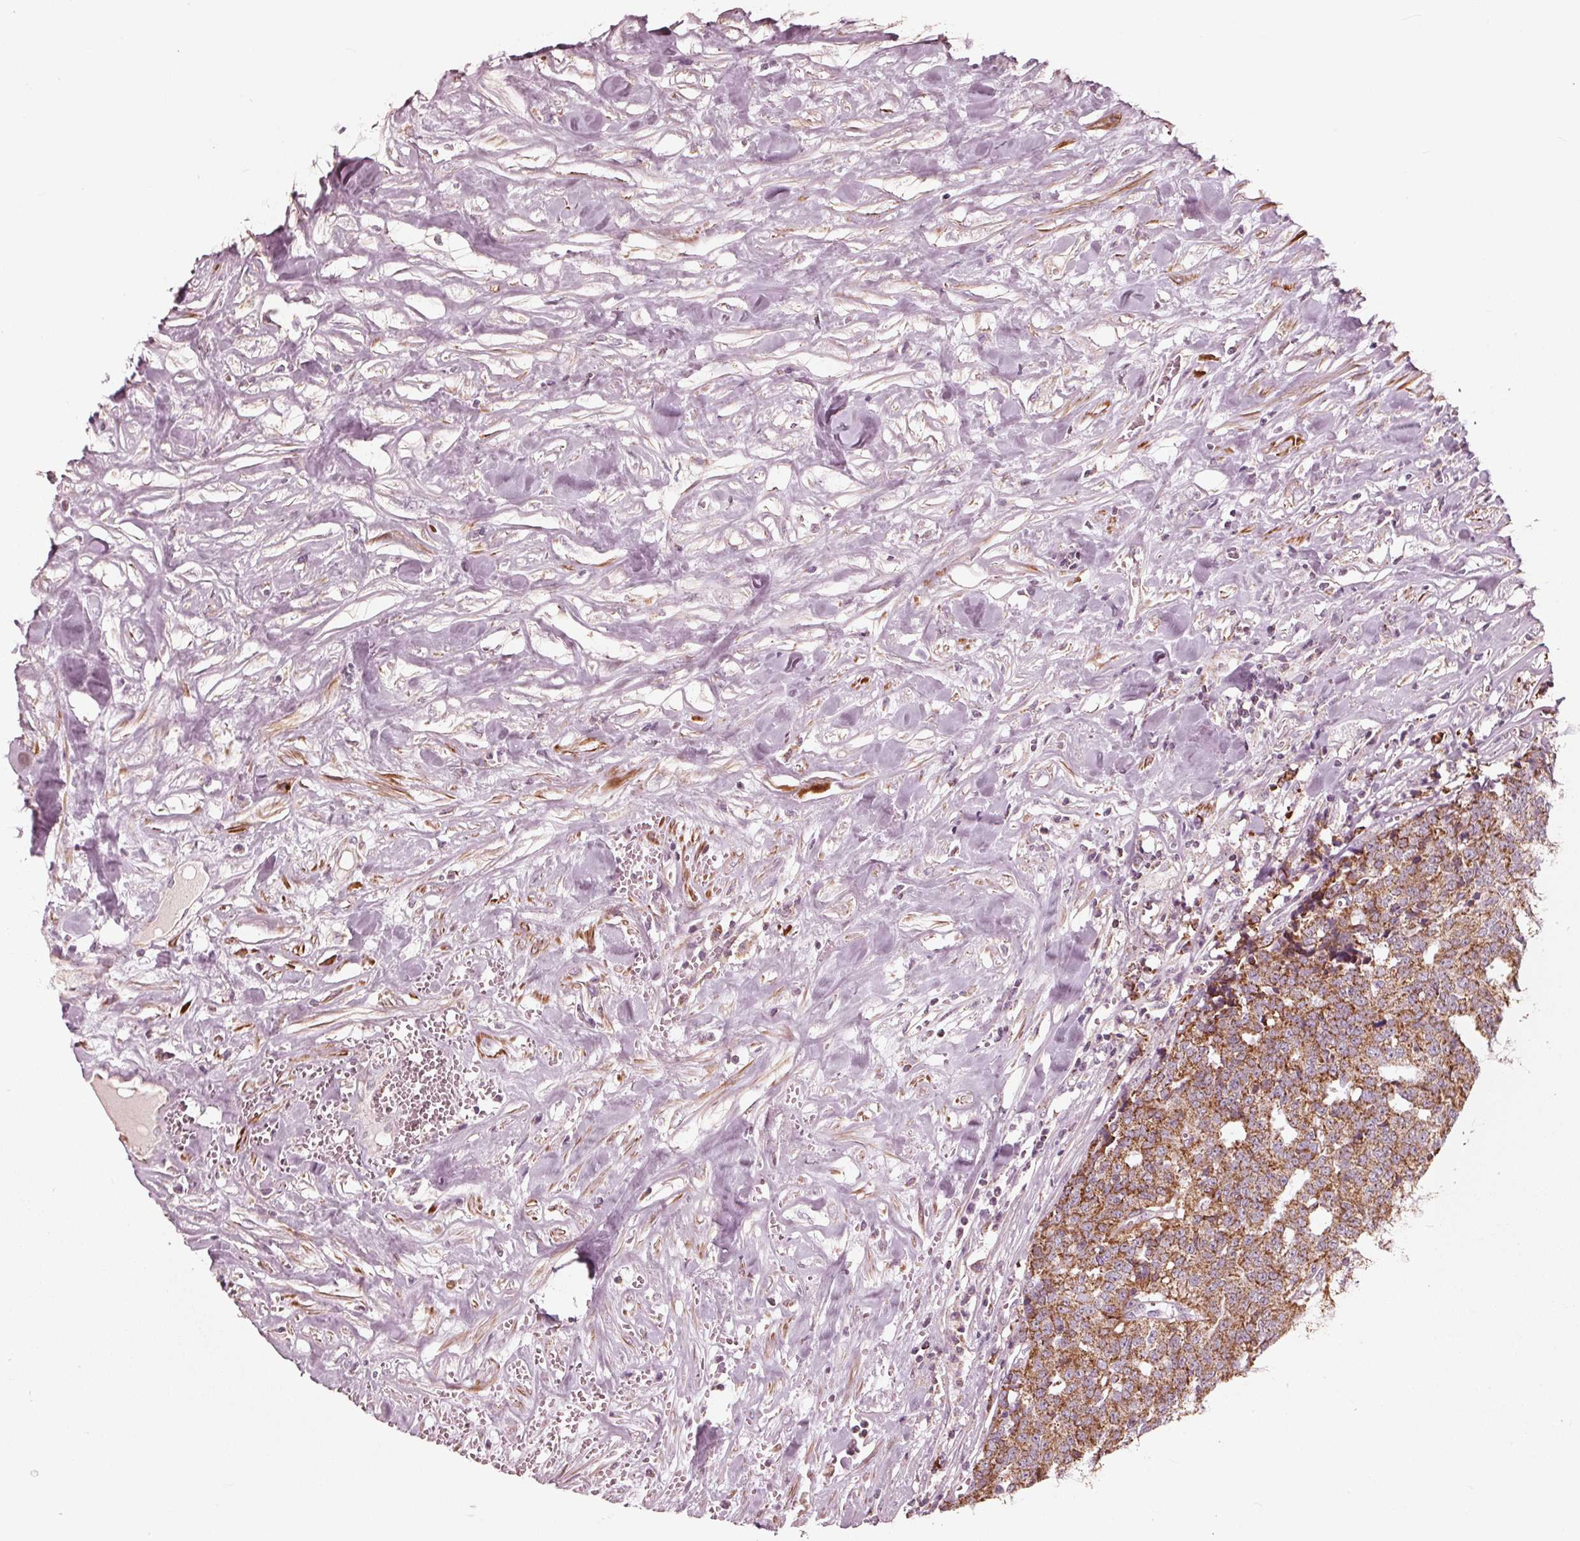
{"staining": {"intensity": "moderate", "quantity": ">75%", "location": "cytoplasmic/membranous"}, "tissue": "prostate cancer", "cell_type": "Tumor cells", "image_type": "cancer", "snomed": [{"axis": "morphology", "description": "Adenocarcinoma, High grade"}, {"axis": "topography", "description": "Prostate and seminal vesicle, NOS"}], "caption": "Protein staining exhibits moderate cytoplasmic/membranous expression in about >75% of tumor cells in high-grade adenocarcinoma (prostate).", "gene": "DCAF4L2", "patient": {"sex": "male", "age": 60}}